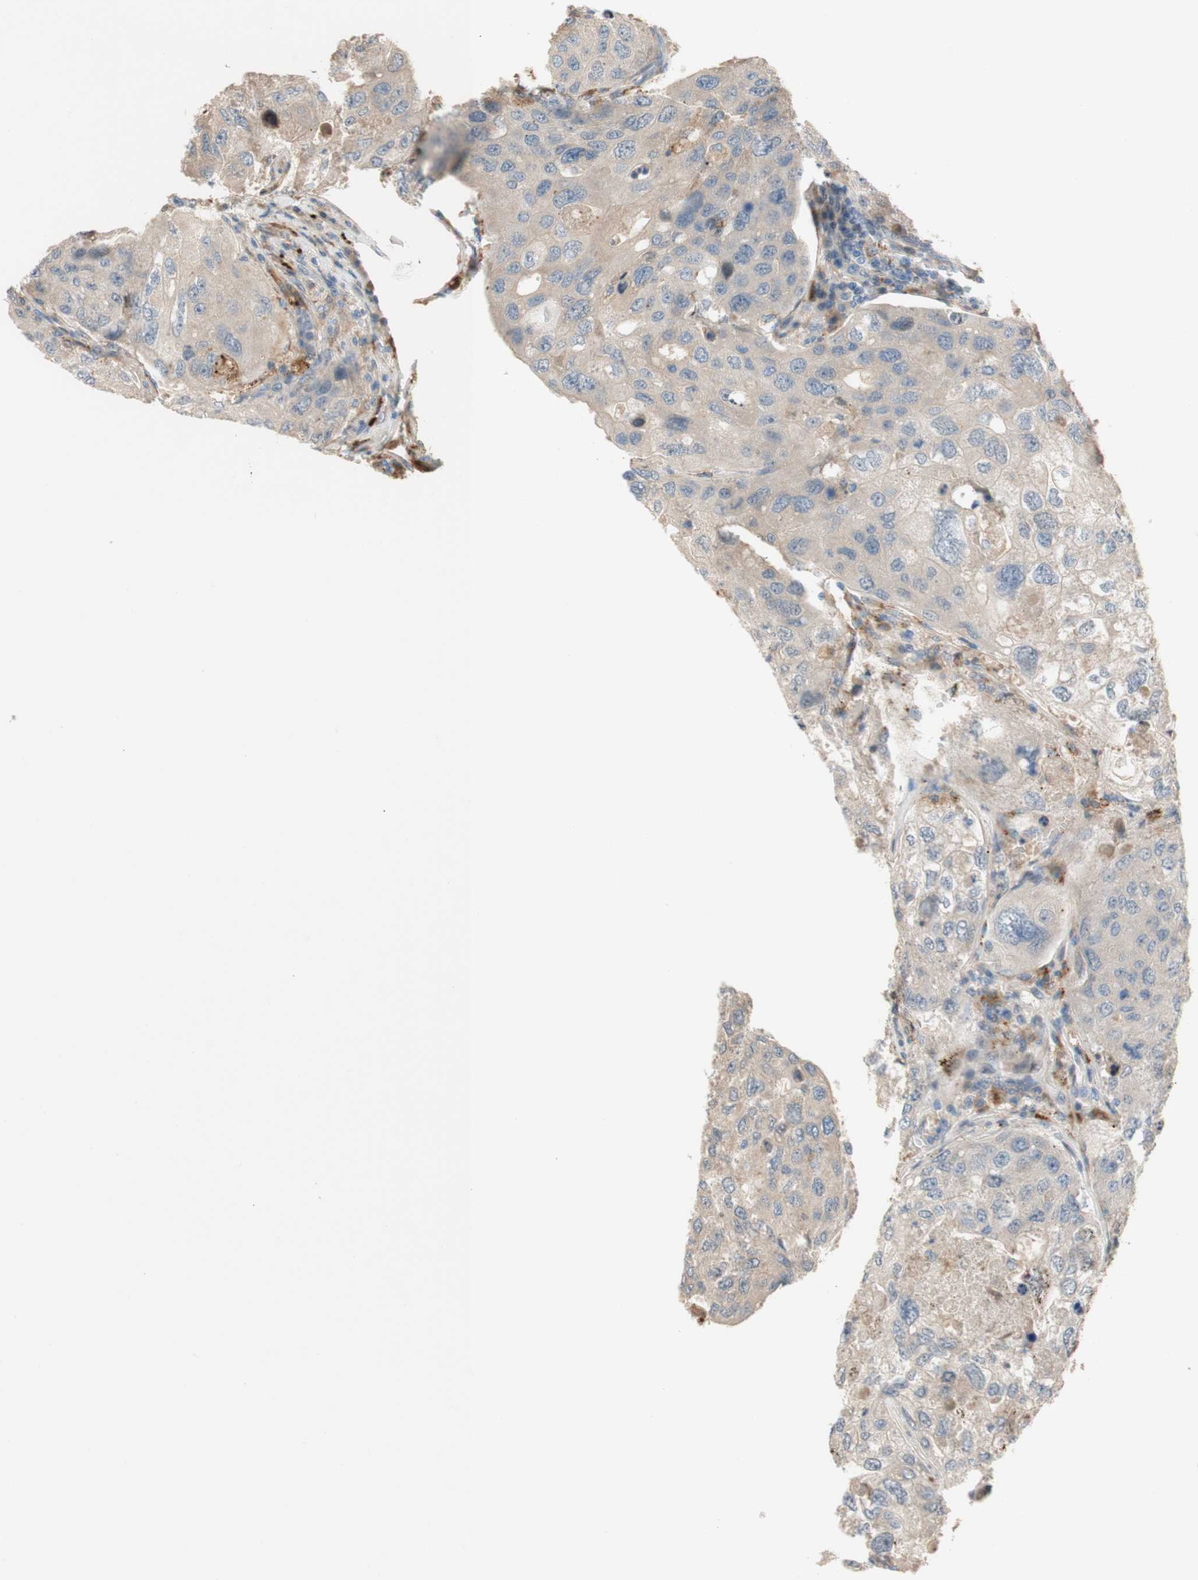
{"staining": {"intensity": "weak", "quantity": ">75%", "location": "cytoplasmic/membranous"}, "tissue": "urothelial cancer", "cell_type": "Tumor cells", "image_type": "cancer", "snomed": [{"axis": "morphology", "description": "Urothelial carcinoma, High grade"}, {"axis": "topography", "description": "Lymph node"}, {"axis": "topography", "description": "Urinary bladder"}], "caption": "This histopathology image exhibits IHC staining of urothelial cancer, with low weak cytoplasmic/membranous staining in approximately >75% of tumor cells.", "gene": "PTPN21", "patient": {"sex": "male", "age": 51}}